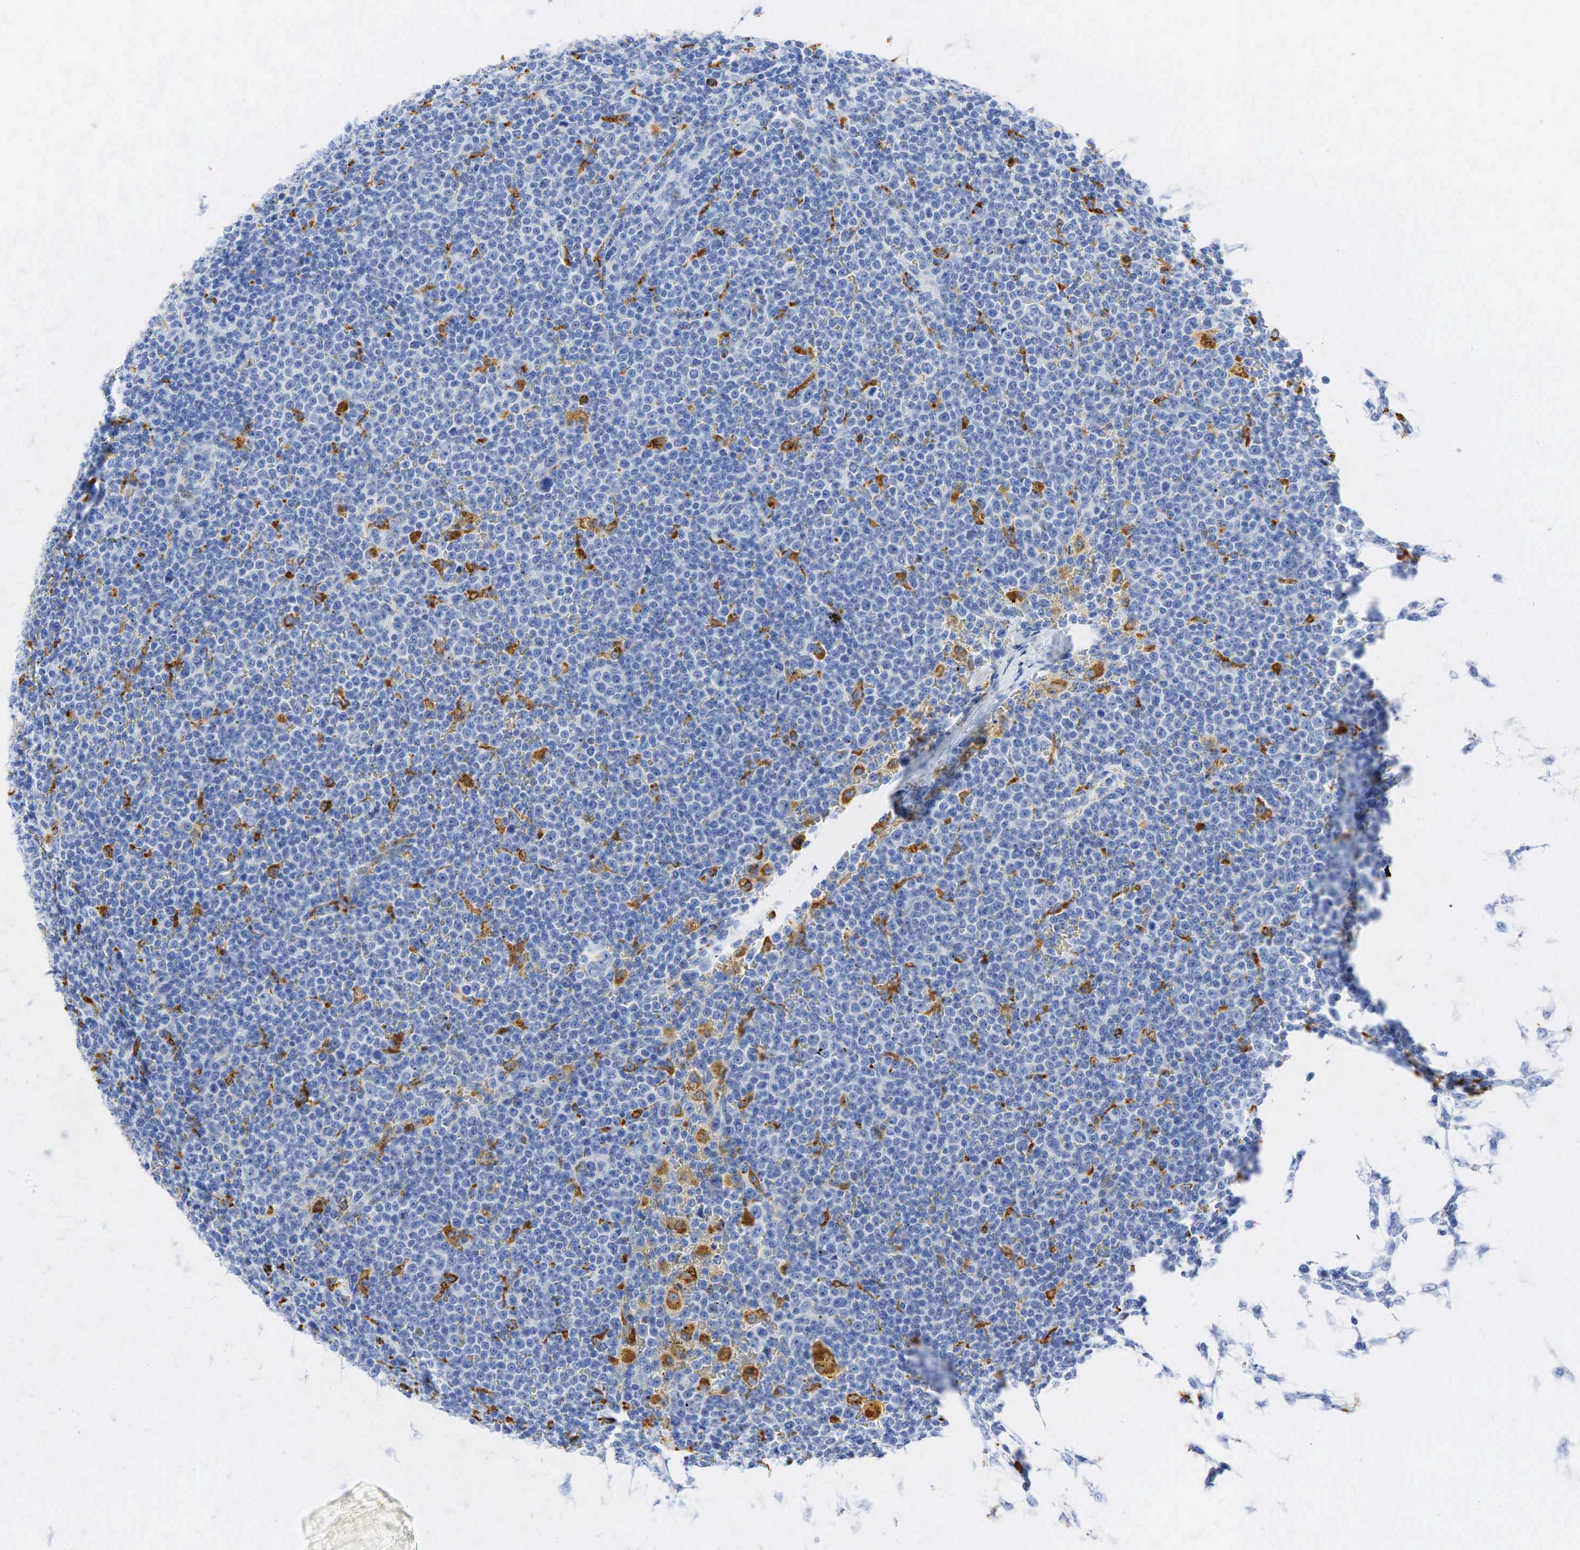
{"staining": {"intensity": "negative", "quantity": "none", "location": "none"}, "tissue": "lymphoma", "cell_type": "Tumor cells", "image_type": "cancer", "snomed": [{"axis": "morphology", "description": "Malignant lymphoma, non-Hodgkin's type, Low grade"}, {"axis": "topography", "description": "Lymph node"}], "caption": "This histopathology image is of malignant lymphoma, non-Hodgkin's type (low-grade) stained with immunohistochemistry to label a protein in brown with the nuclei are counter-stained blue. There is no staining in tumor cells.", "gene": "CD68", "patient": {"sex": "male", "age": 50}}